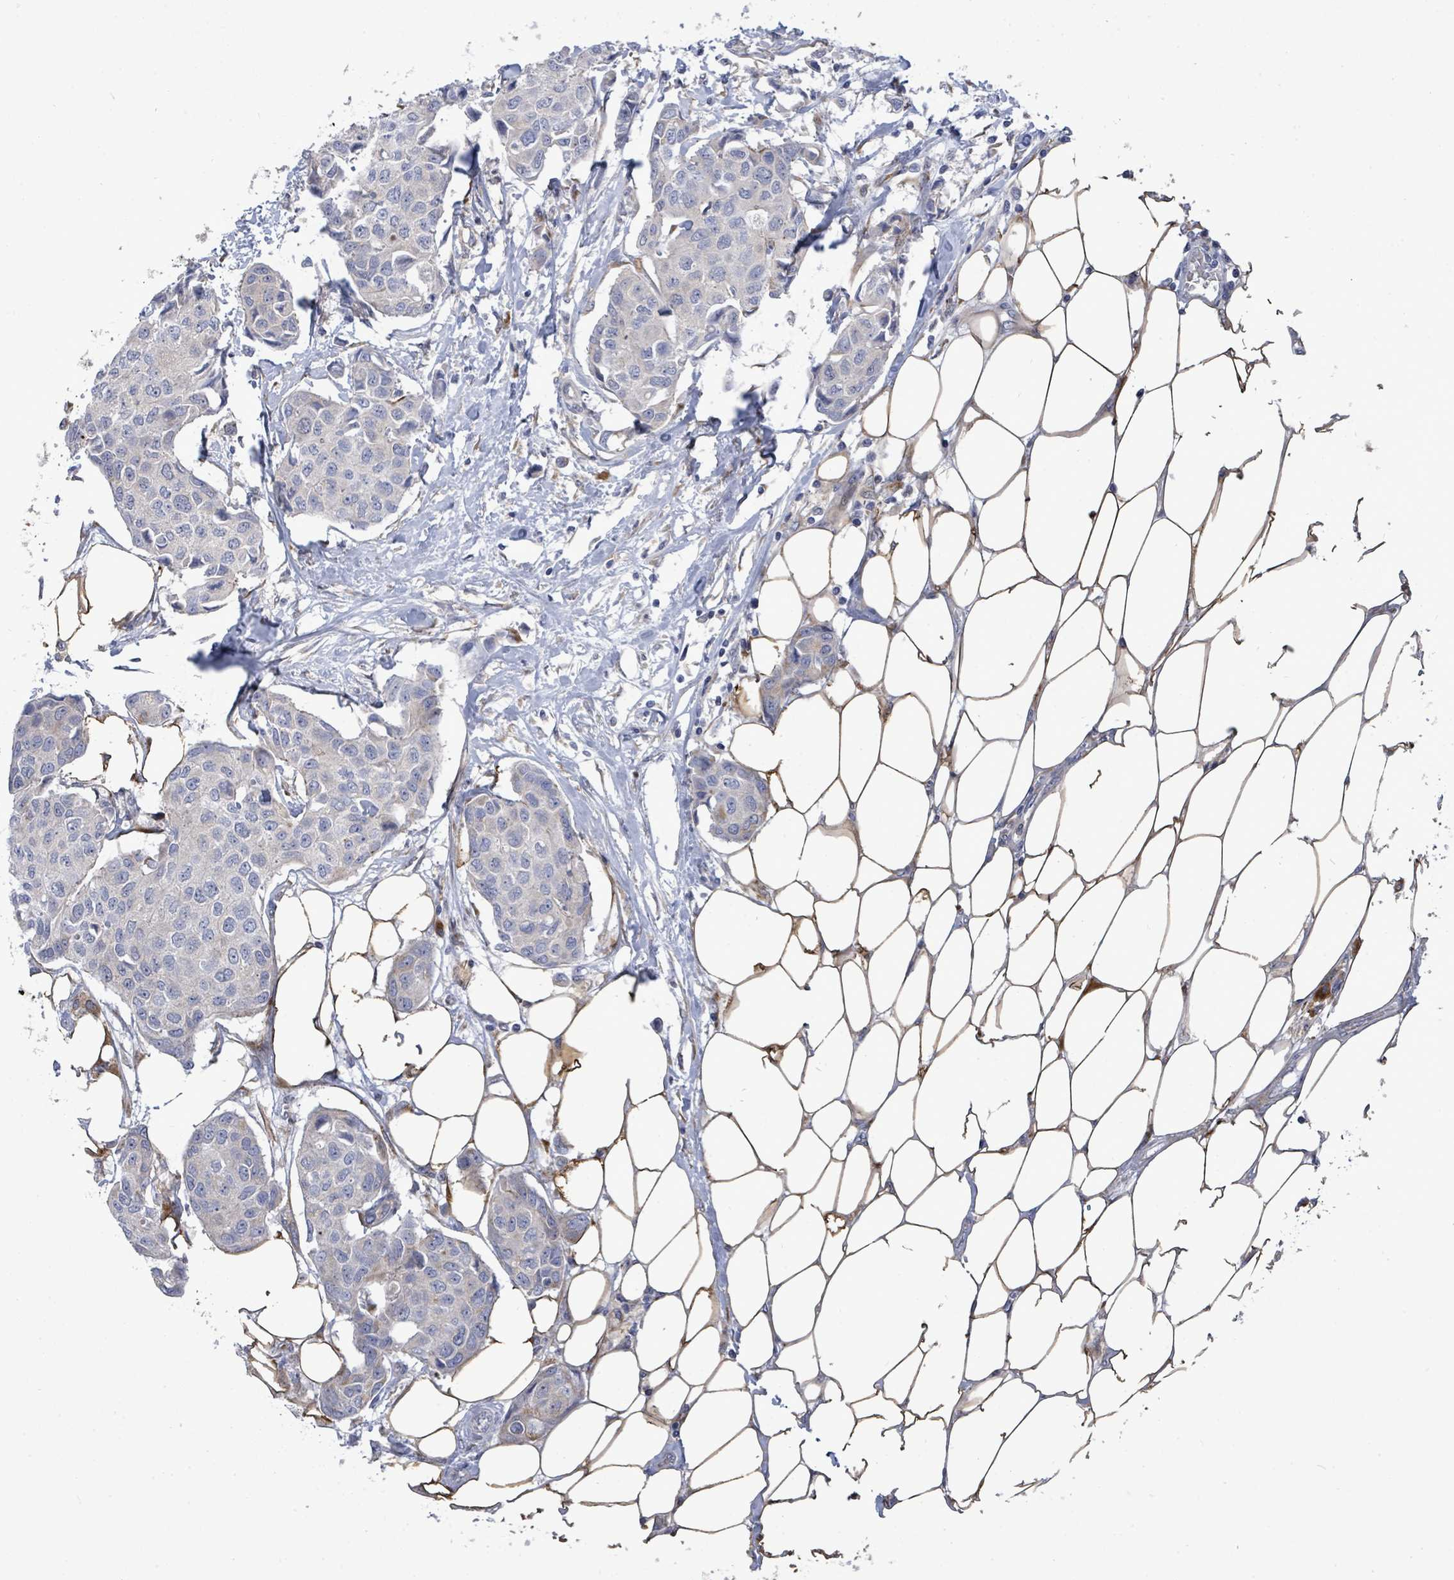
{"staining": {"intensity": "negative", "quantity": "none", "location": "none"}, "tissue": "breast cancer", "cell_type": "Tumor cells", "image_type": "cancer", "snomed": [{"axis": "morphology", "description": "Duct carcinoma"}, {"axis": "topography", "description": "Breast"}, {"axis": "topography", "description": "Lymph node"}], "caption": "Tumor cells show no significant protein staining in breast infiltrating ductal carcinoma.", "gene": "SAR1A", "patient": {"sex": "female", "age": 80}}